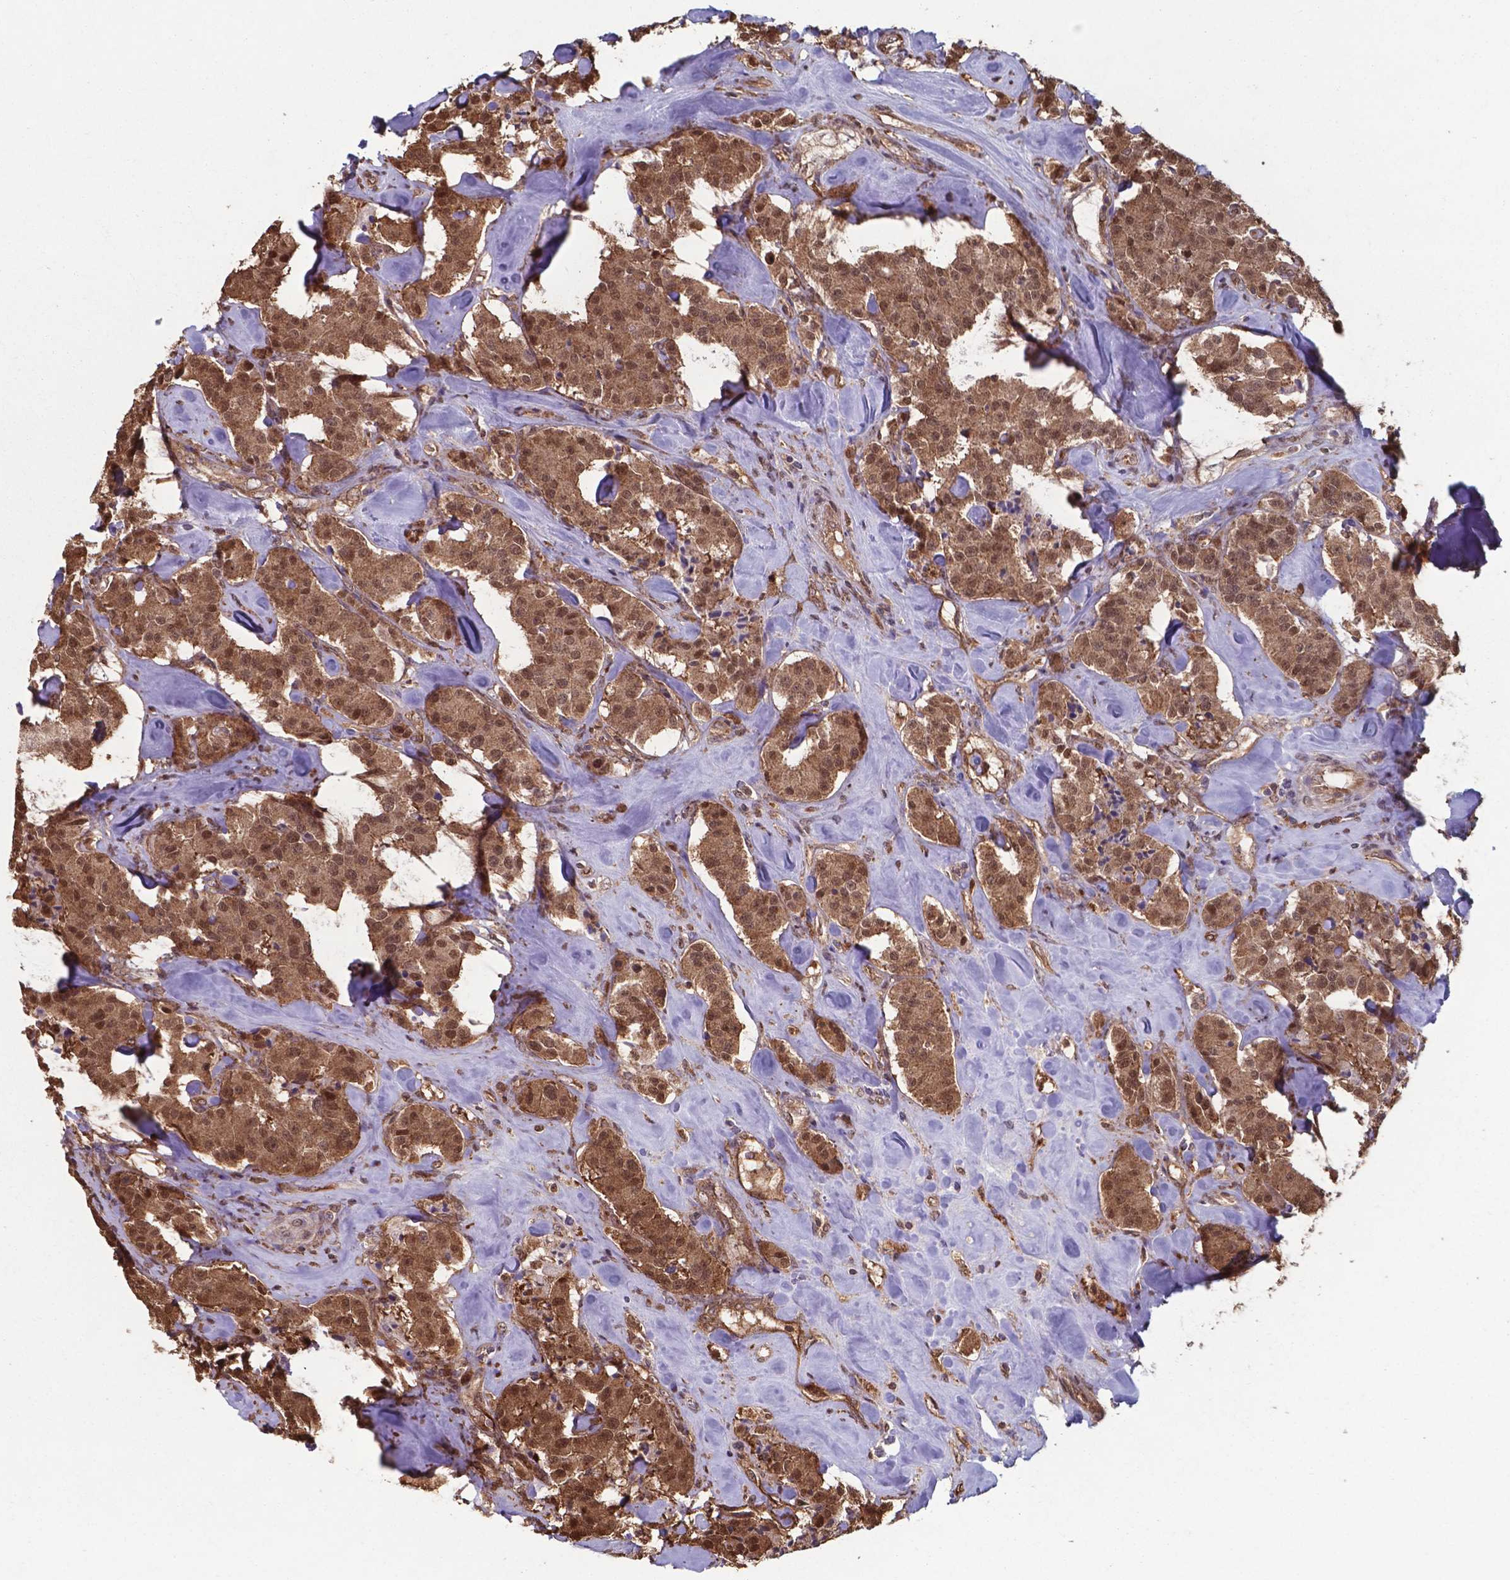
{"staining": {"intensity": "moderate", "quantity": ">75%", "location": "cytoplasmic/membranous,nuclear"}, "tissue": "carcinoid", "cell_type": "Tumor cells", "image_type": "cancer", "snomed": [{"axis": "morphology", "description": "Carcinoid, malignant, NOS"}, {"axis": "topography", "description": "Pancreas"}], "caption": "Carcinoid was stained to show a protein in brown. There is medium levels of moderate cytoplasmic/membranous and nuclear positivity in approximately >75% of tumor cells.", "gene": "CHP2", "patient": {"sex": "male", "age": 41}}